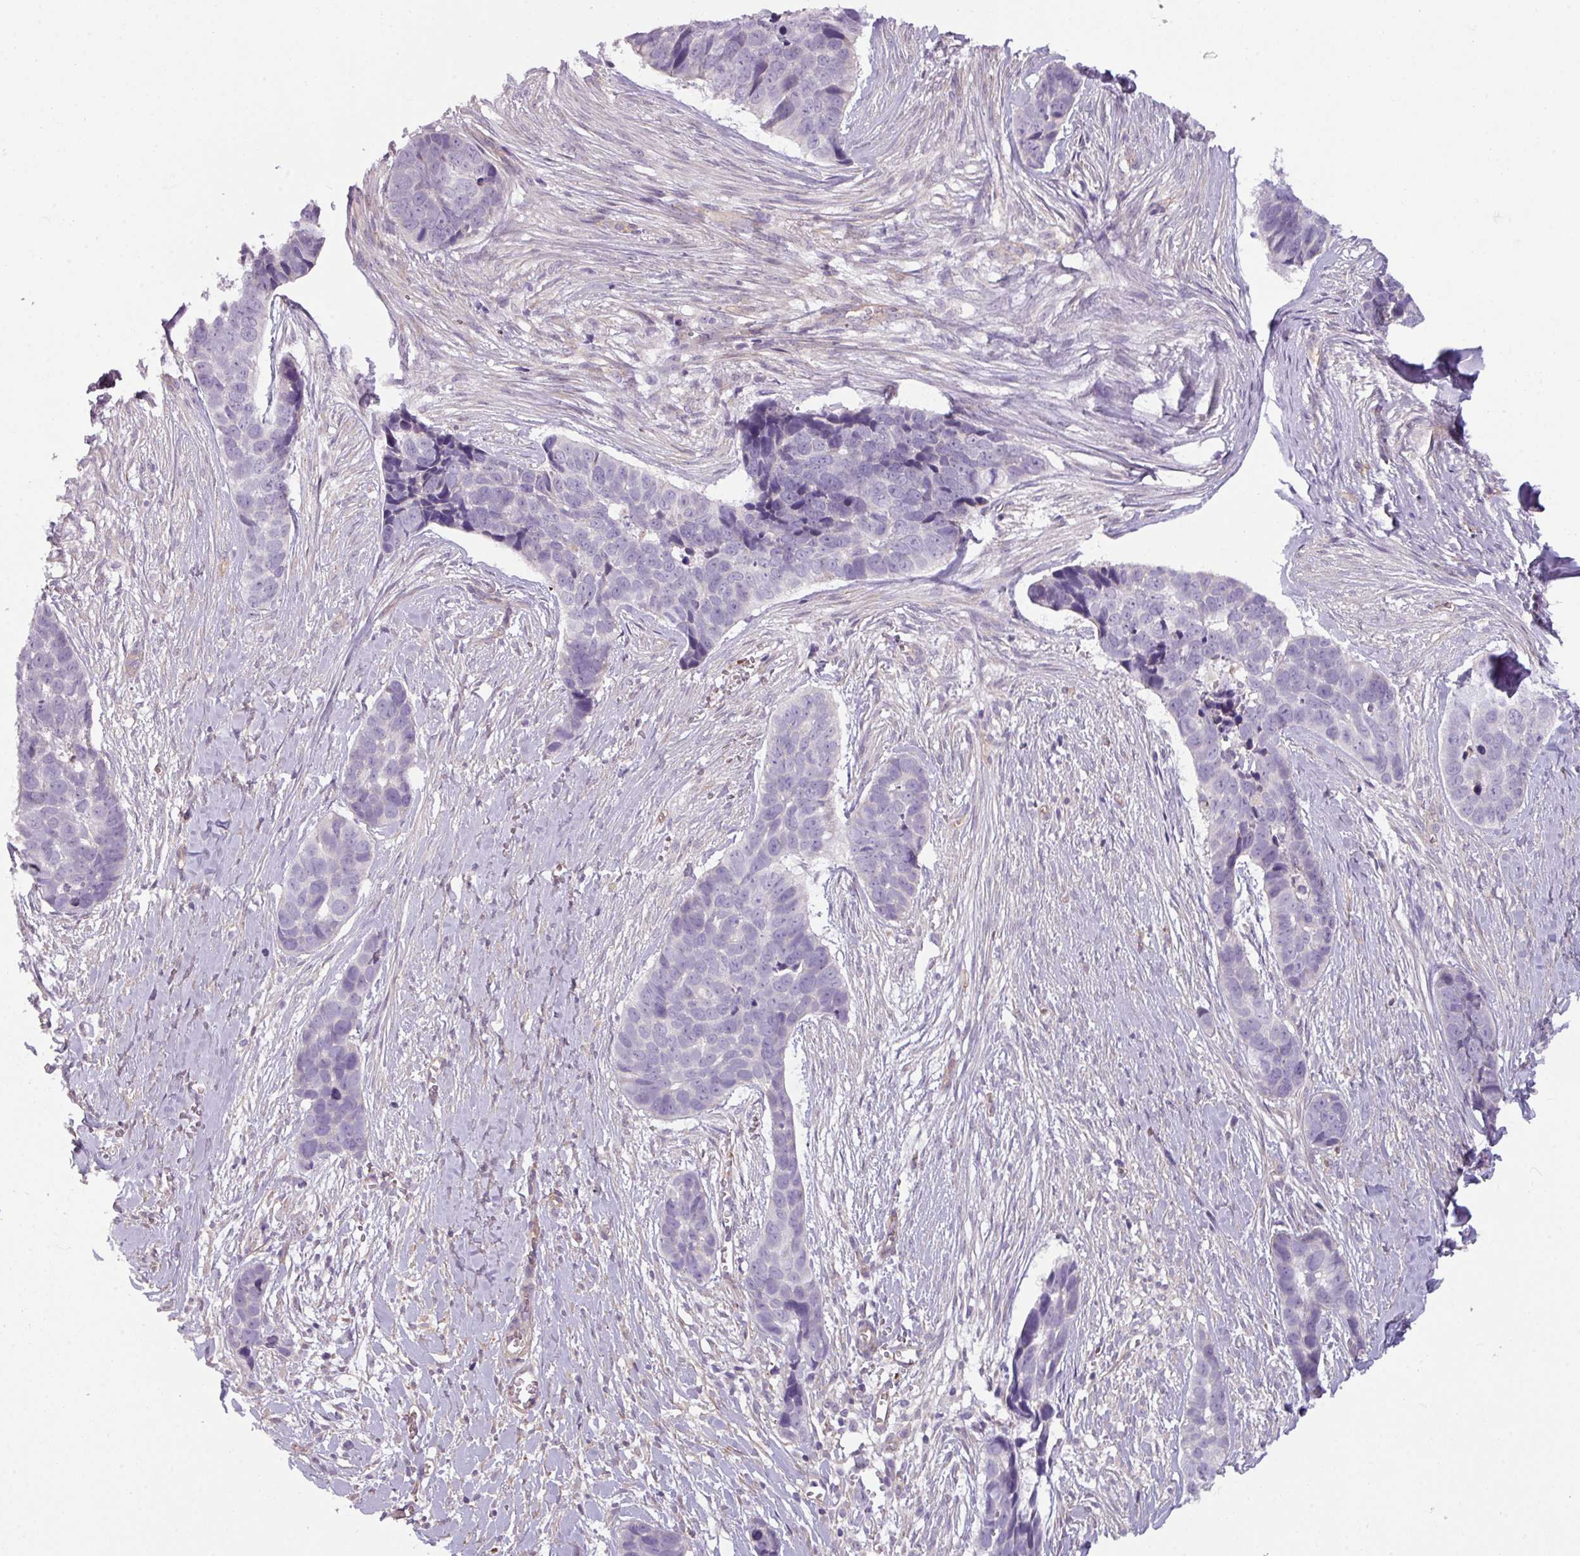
{"staining": {"intensity": "negative", "quantity": "none", "location": "none"}, "tissue": "skin cancer", "cell_type": "Tumor cells", "image_type": "cancer", "snomed": [{"axis": "morphology", "description": "Basal cell carcinoma"}, {"axis": "topography", "description": "Skin"}], "caption": "A histopathology image of human skin cancer (basal cell carcinoma) is negative for staining in tumor cells.", "gene": "BUD23", "patient": {"sex": "female", "age": 82}}